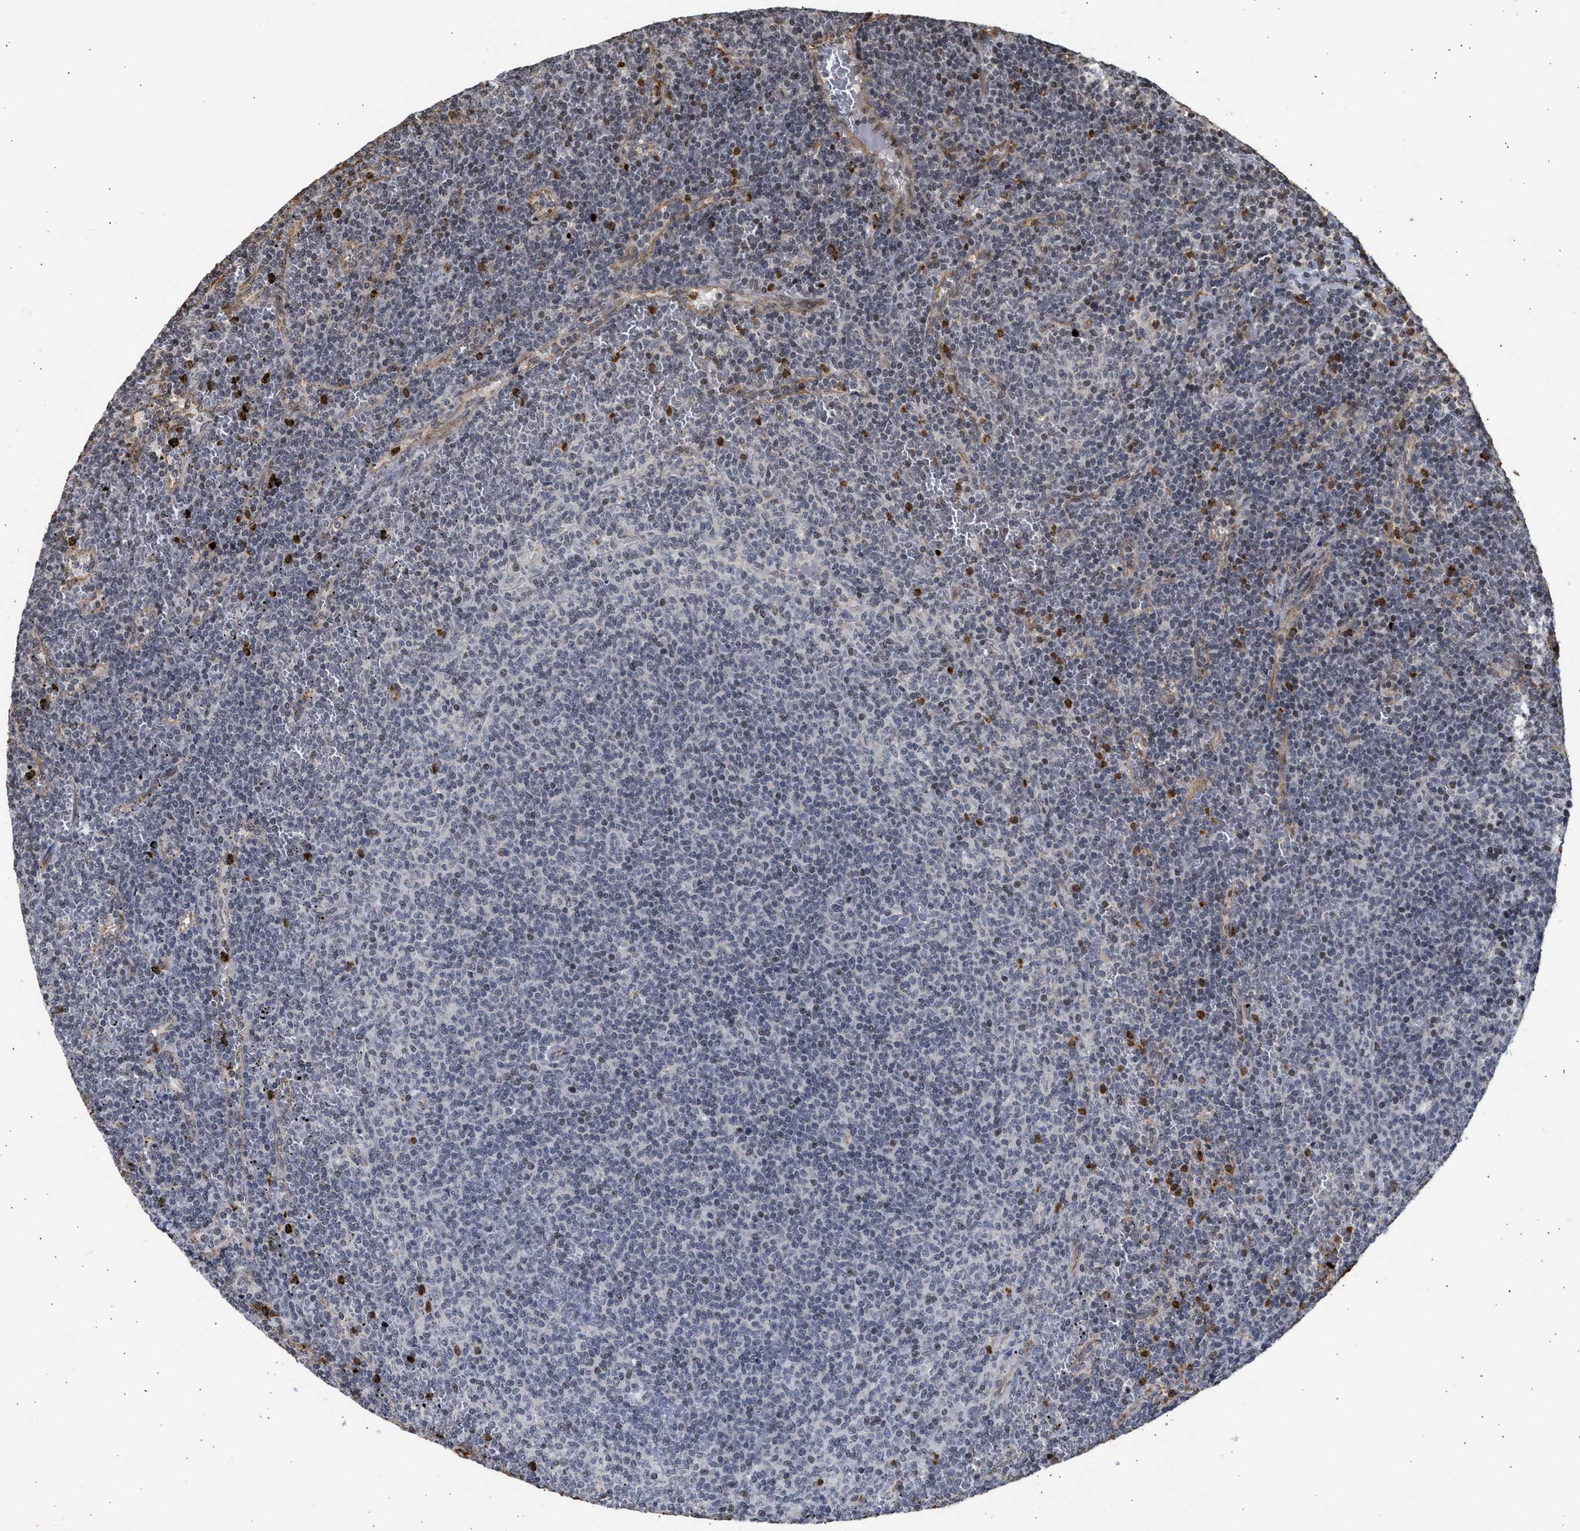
{"staining": {"intensity": "negative", "quantity": "none", "location": "none"}, "tissue": "lymphoma", "cell_type": "Tumor cells", "image_type": "cancer", "snomed": [{"axis": "morphology", "description": "Malignant lymphoma, non-Hodgkin's type, Low grade"}, {"axis": "topography", "description": "Spleen"}], "caption": "Immunohistochemistry of lymphoma demonstrates no expression in tumor cells. (DAB IHC visualized using brightfield microscopy, high magnification).", "gene": "ENSG00000142539", "patient": {"sex": "female", "age": 50}}